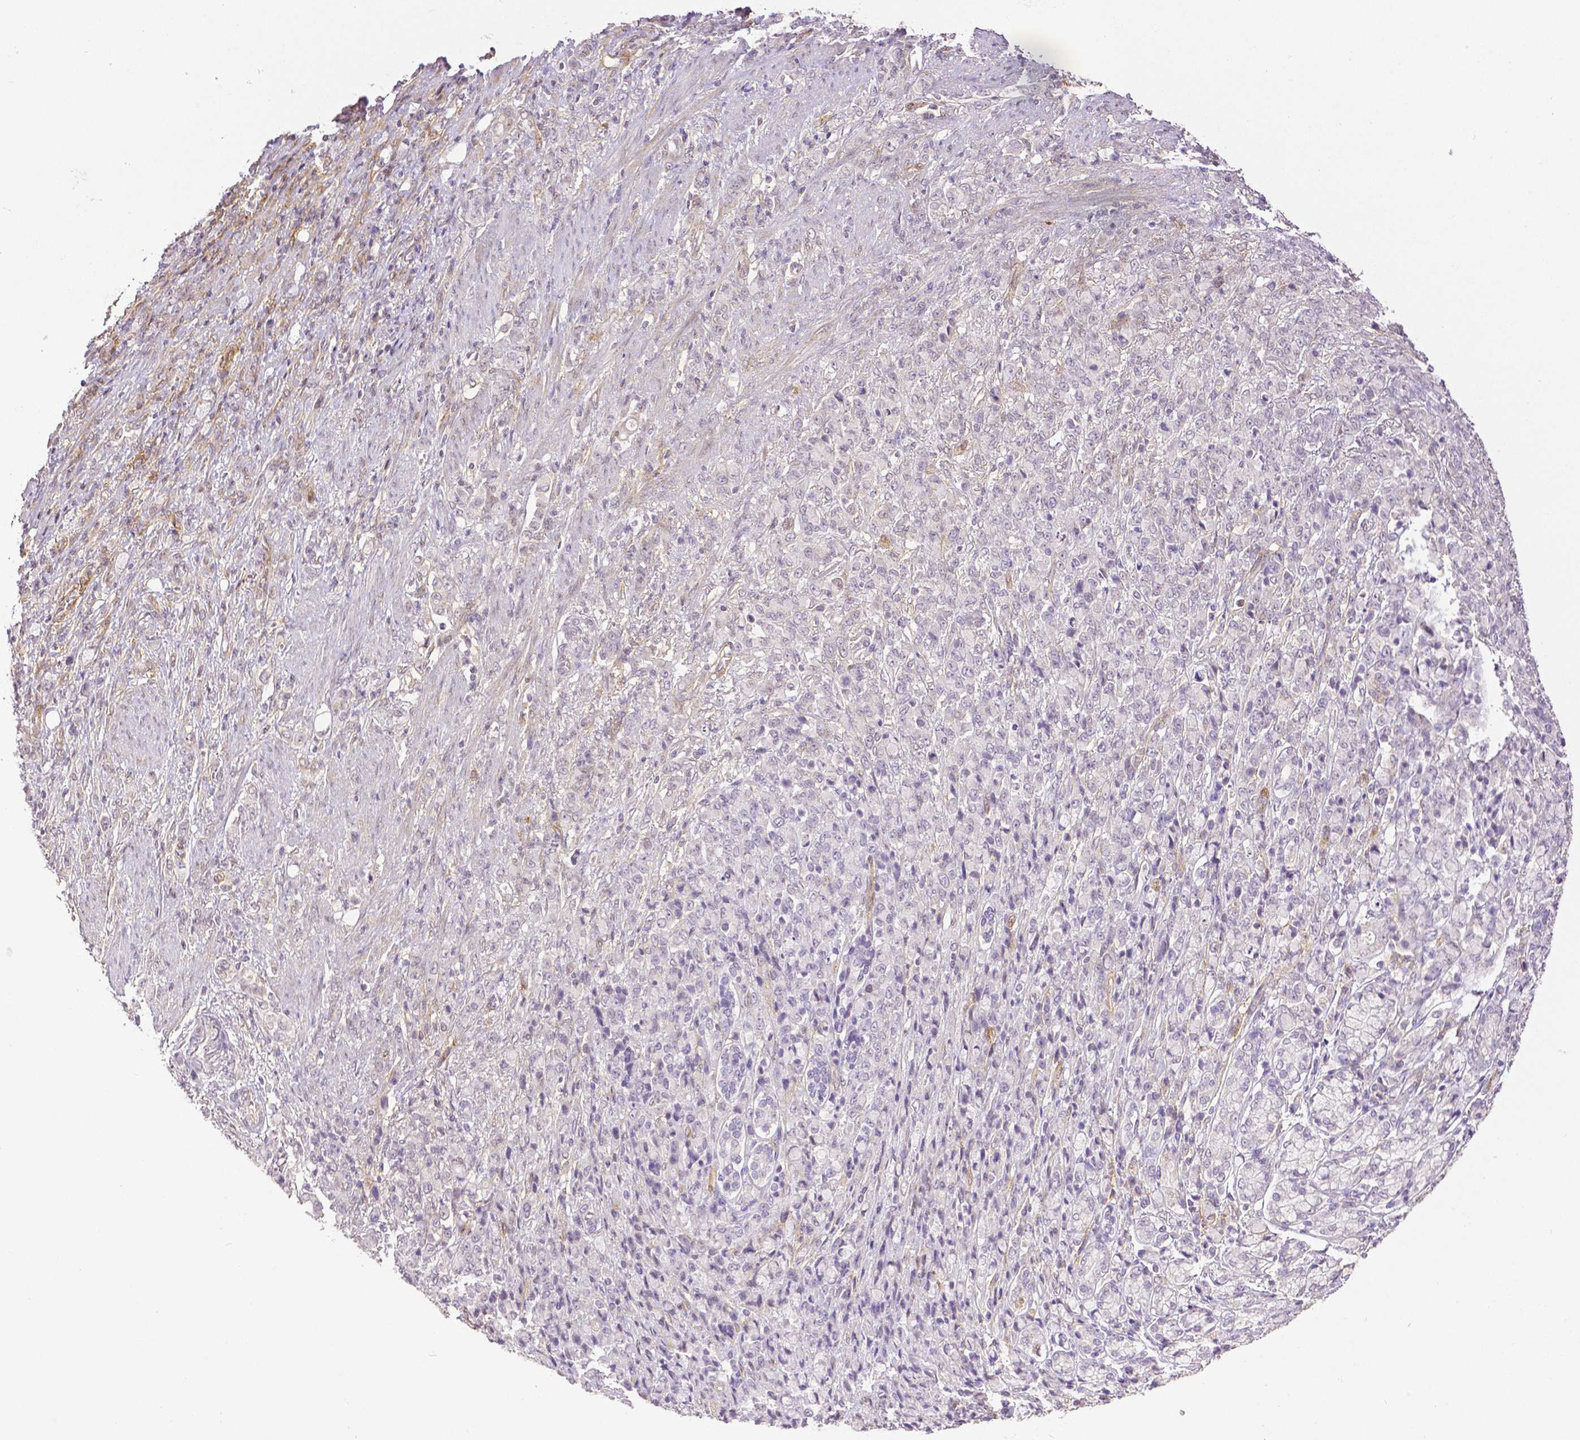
{"staining": {"intensity": "negative", "quantity": "none", "location": "none"}, "tissue": "stomach cancer", "cell_type": "Tumor cells", "image_type": "cancer", "snomed": [{"axis": "morphology", "description": "Adenocarcinoma, NOS"}, {"axis": "topography", "description": "Stomach"}], "caption": "Stomach adenocarcinoma was stained to show a protein in brown. There is no significant expression in tumor cells.", "gene": "THY1", "patient": {"sex": "female", "age": 79}}